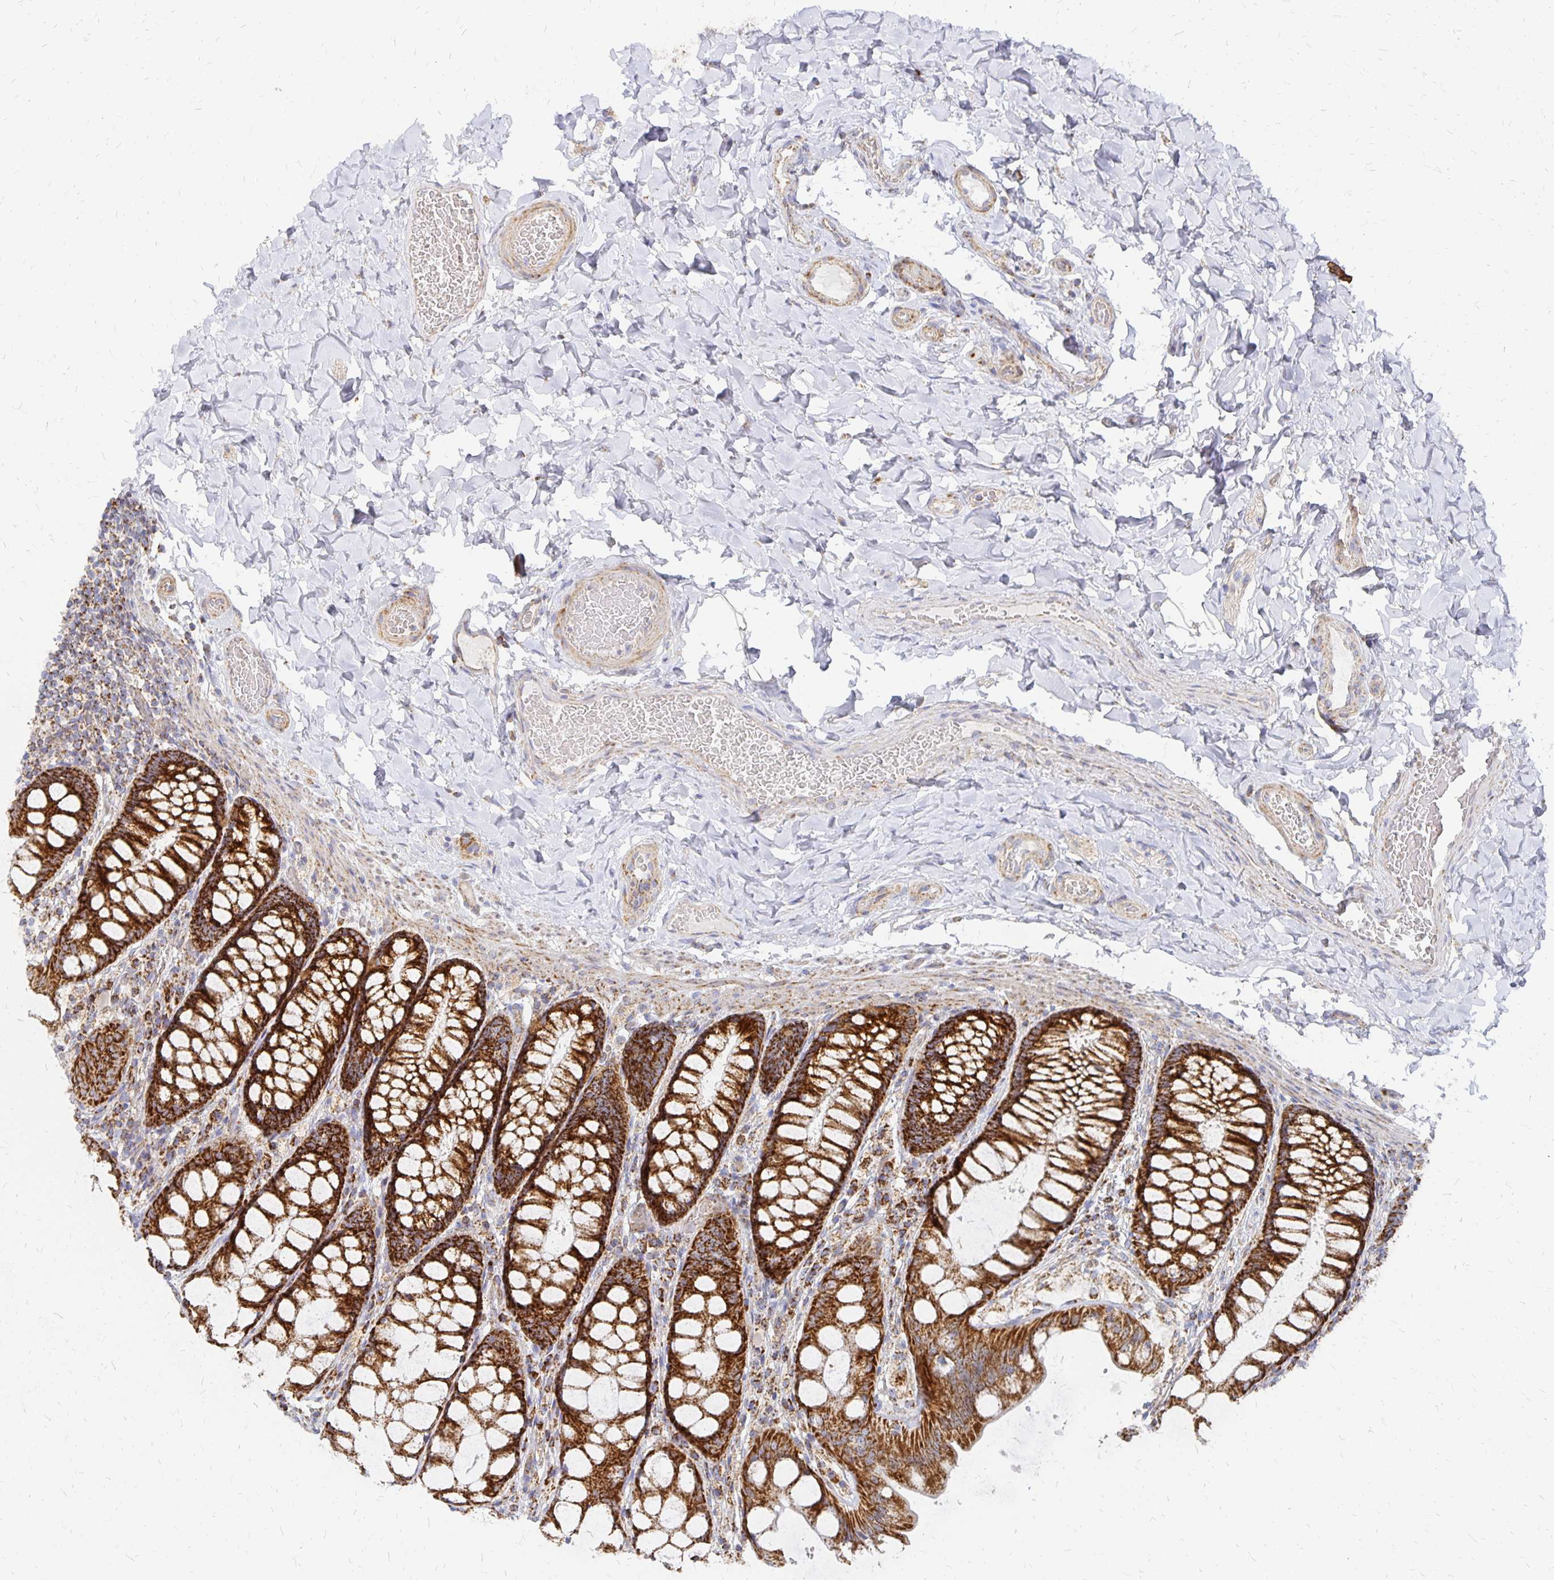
{"staining": {"intensity": "moderate", "quantity": ">75%", "location": "cytoplasmic/membranous"}, "tissue": "colon", "cell_type": "Endothelial cells", "image_type": "normal", "snomed": [{"axis": "morphology", "description": "Normal tissue, NOS"}, {"axis": "topography", "description": "Colon"}], "caption": "IHC of unremarkable colon exhibits medium levels of moderate cytoplasmic/membranous staining in about >75% of endothelial cells.", "gene": "STOML2", "patient": {"sex": "male", "age": 47}}